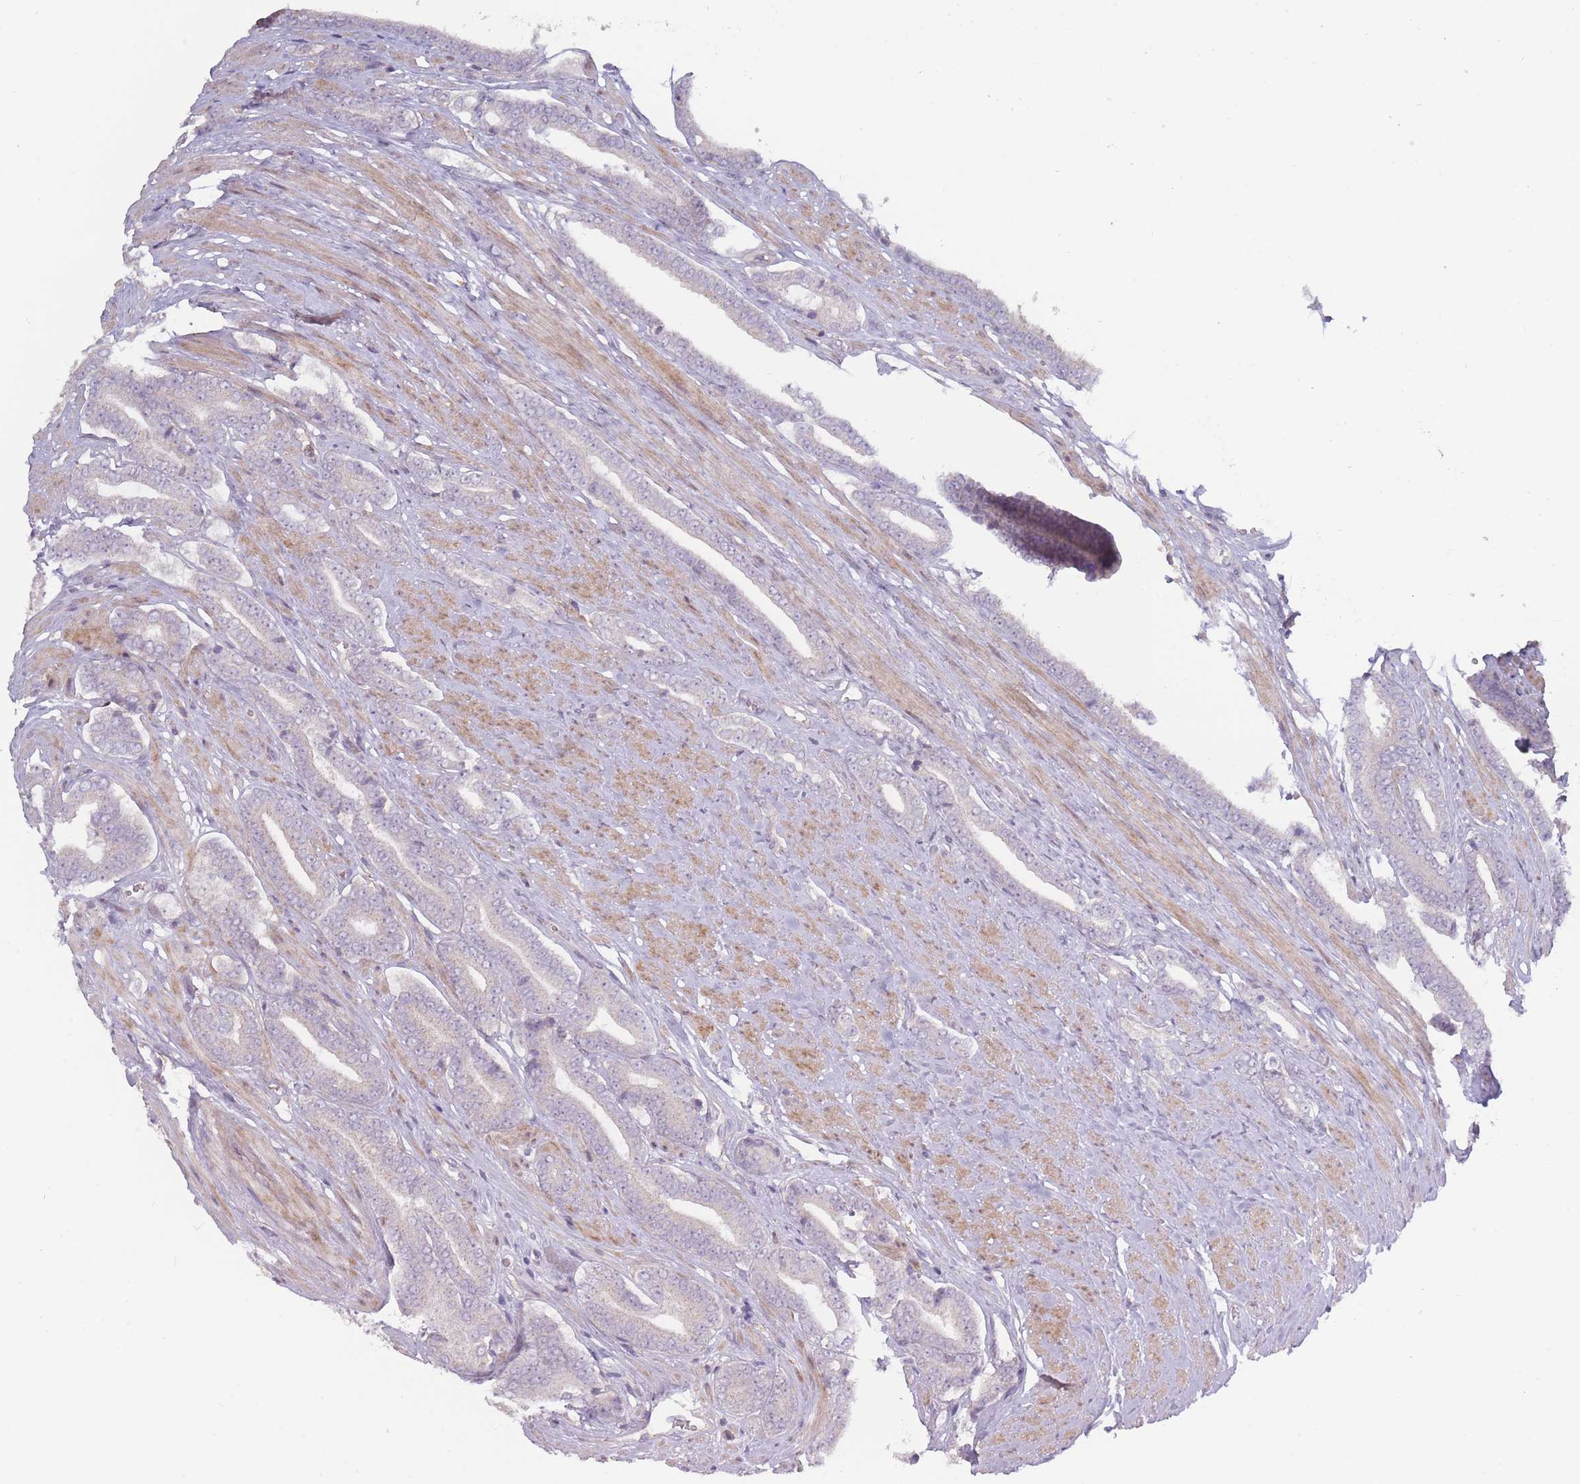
{"staining": {"intensity": "negative", "quantity": "none", "location": "none"}, "tissue": "prostate cancer", "cell_type": "Tumor cells", "image_type": "cancer", "snomed": [{"axis": "morphology", "description": "Adenocarcinoma, NOS"}, {"axis": "topography", "description": "Prostate and seminal vesicle, NOS"}], "caption": "This is an immunohistochemistry (IHC) micrograph of human prostate cancer. There is no staining in tumor cells.", "gene": "TET3", "patient": {"sex": "male", "age": 76}}